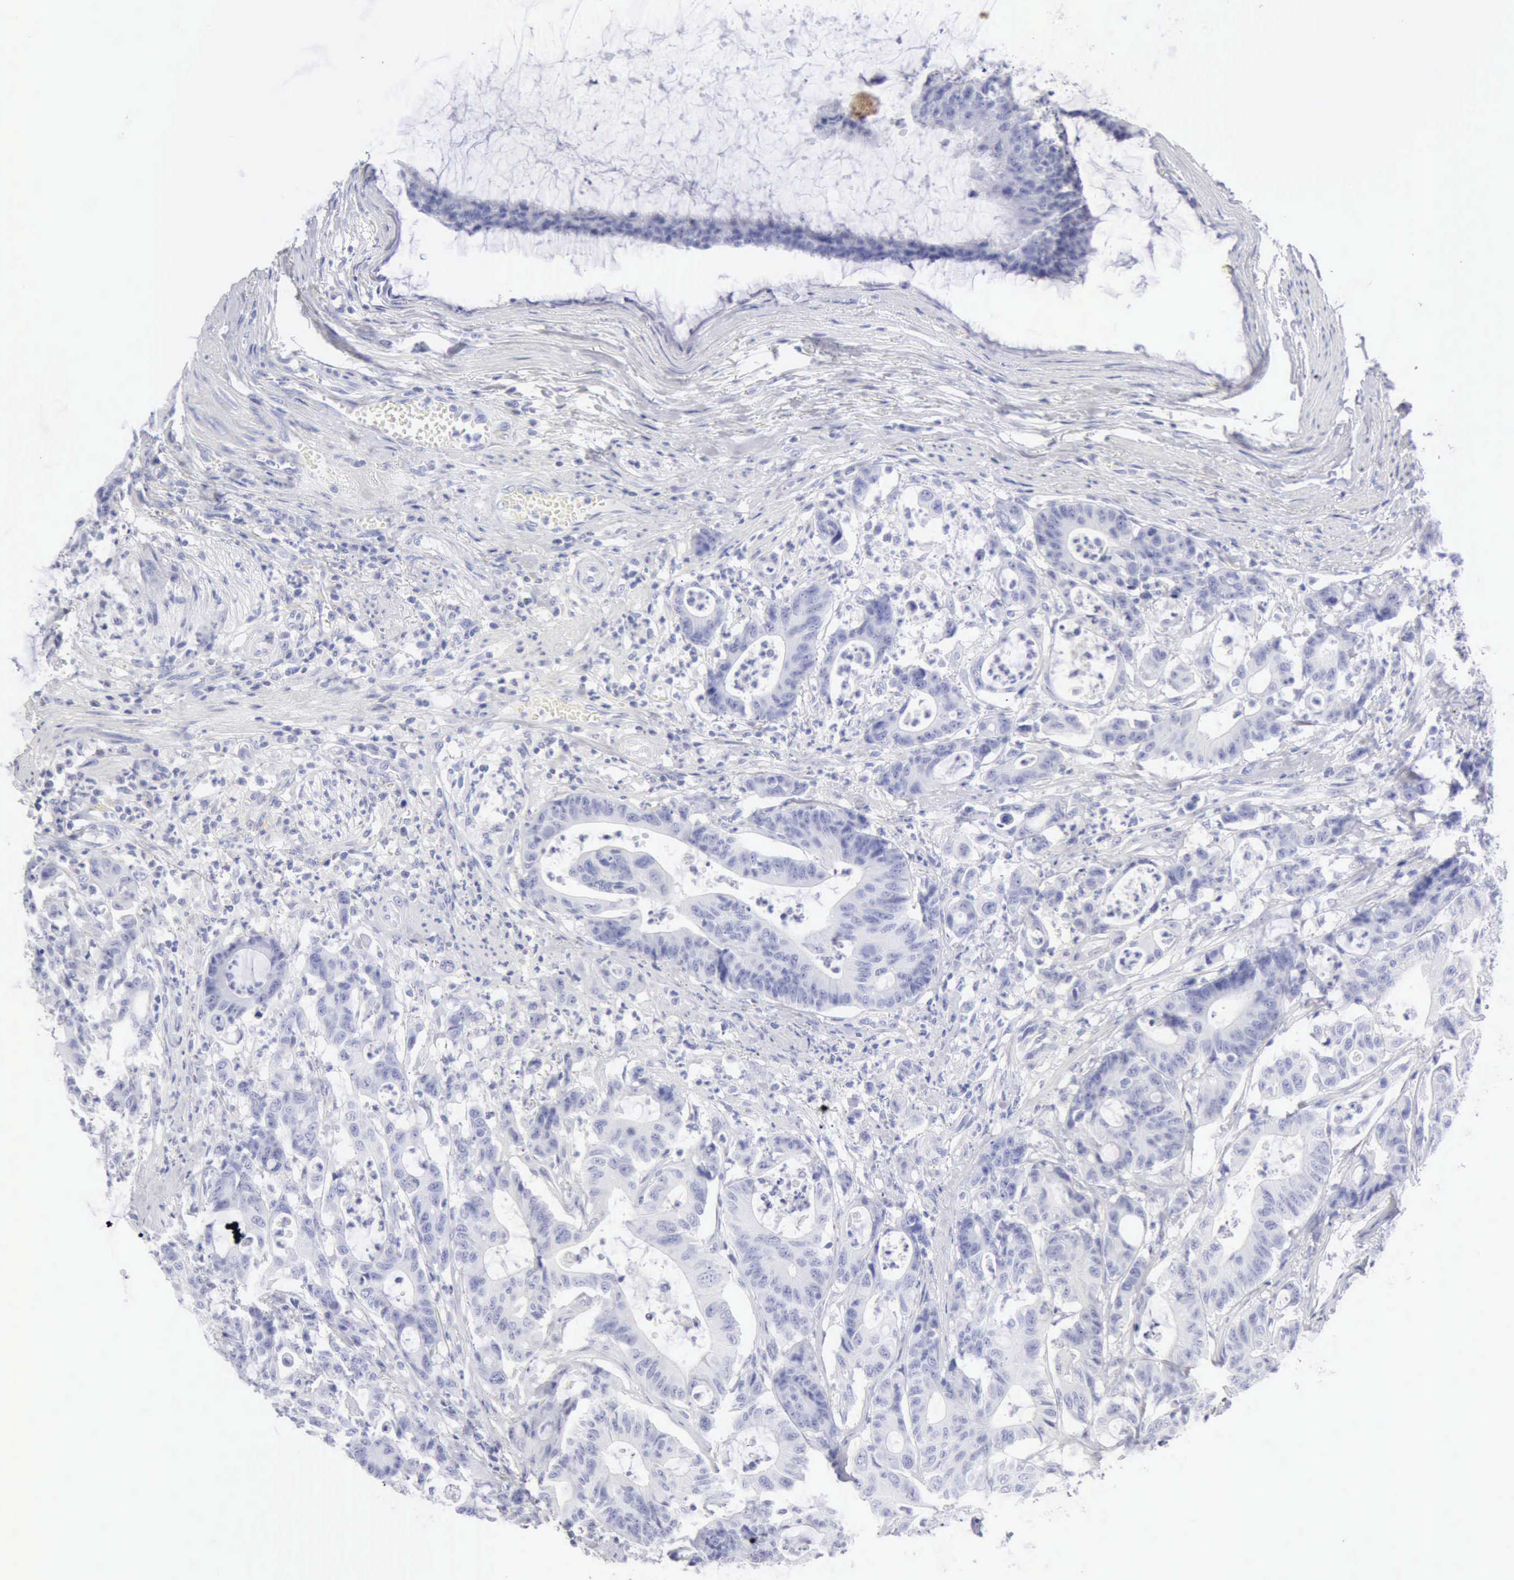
{"staining": {"intensity": "negative", "quantity": "none", "location": "none"}, "tissue": "colorectal cancer", "cell_type": "Tumor cells", "image_type": "cancer", "snomed": [{"axis": "morphology", "description": "Adenocarcinoma, NOS"}, {"axis": "topography", "description": "Colon"}], "caption": "Immunohistochemistry (IHC) histopathology image of neoplastic tissue: human adenocarcinoma (colorectal) stained with DAB displays no significant protein expression in tumor cells.", "gene": "KRT10", "patient": {"sex": "female", "age": 84}}